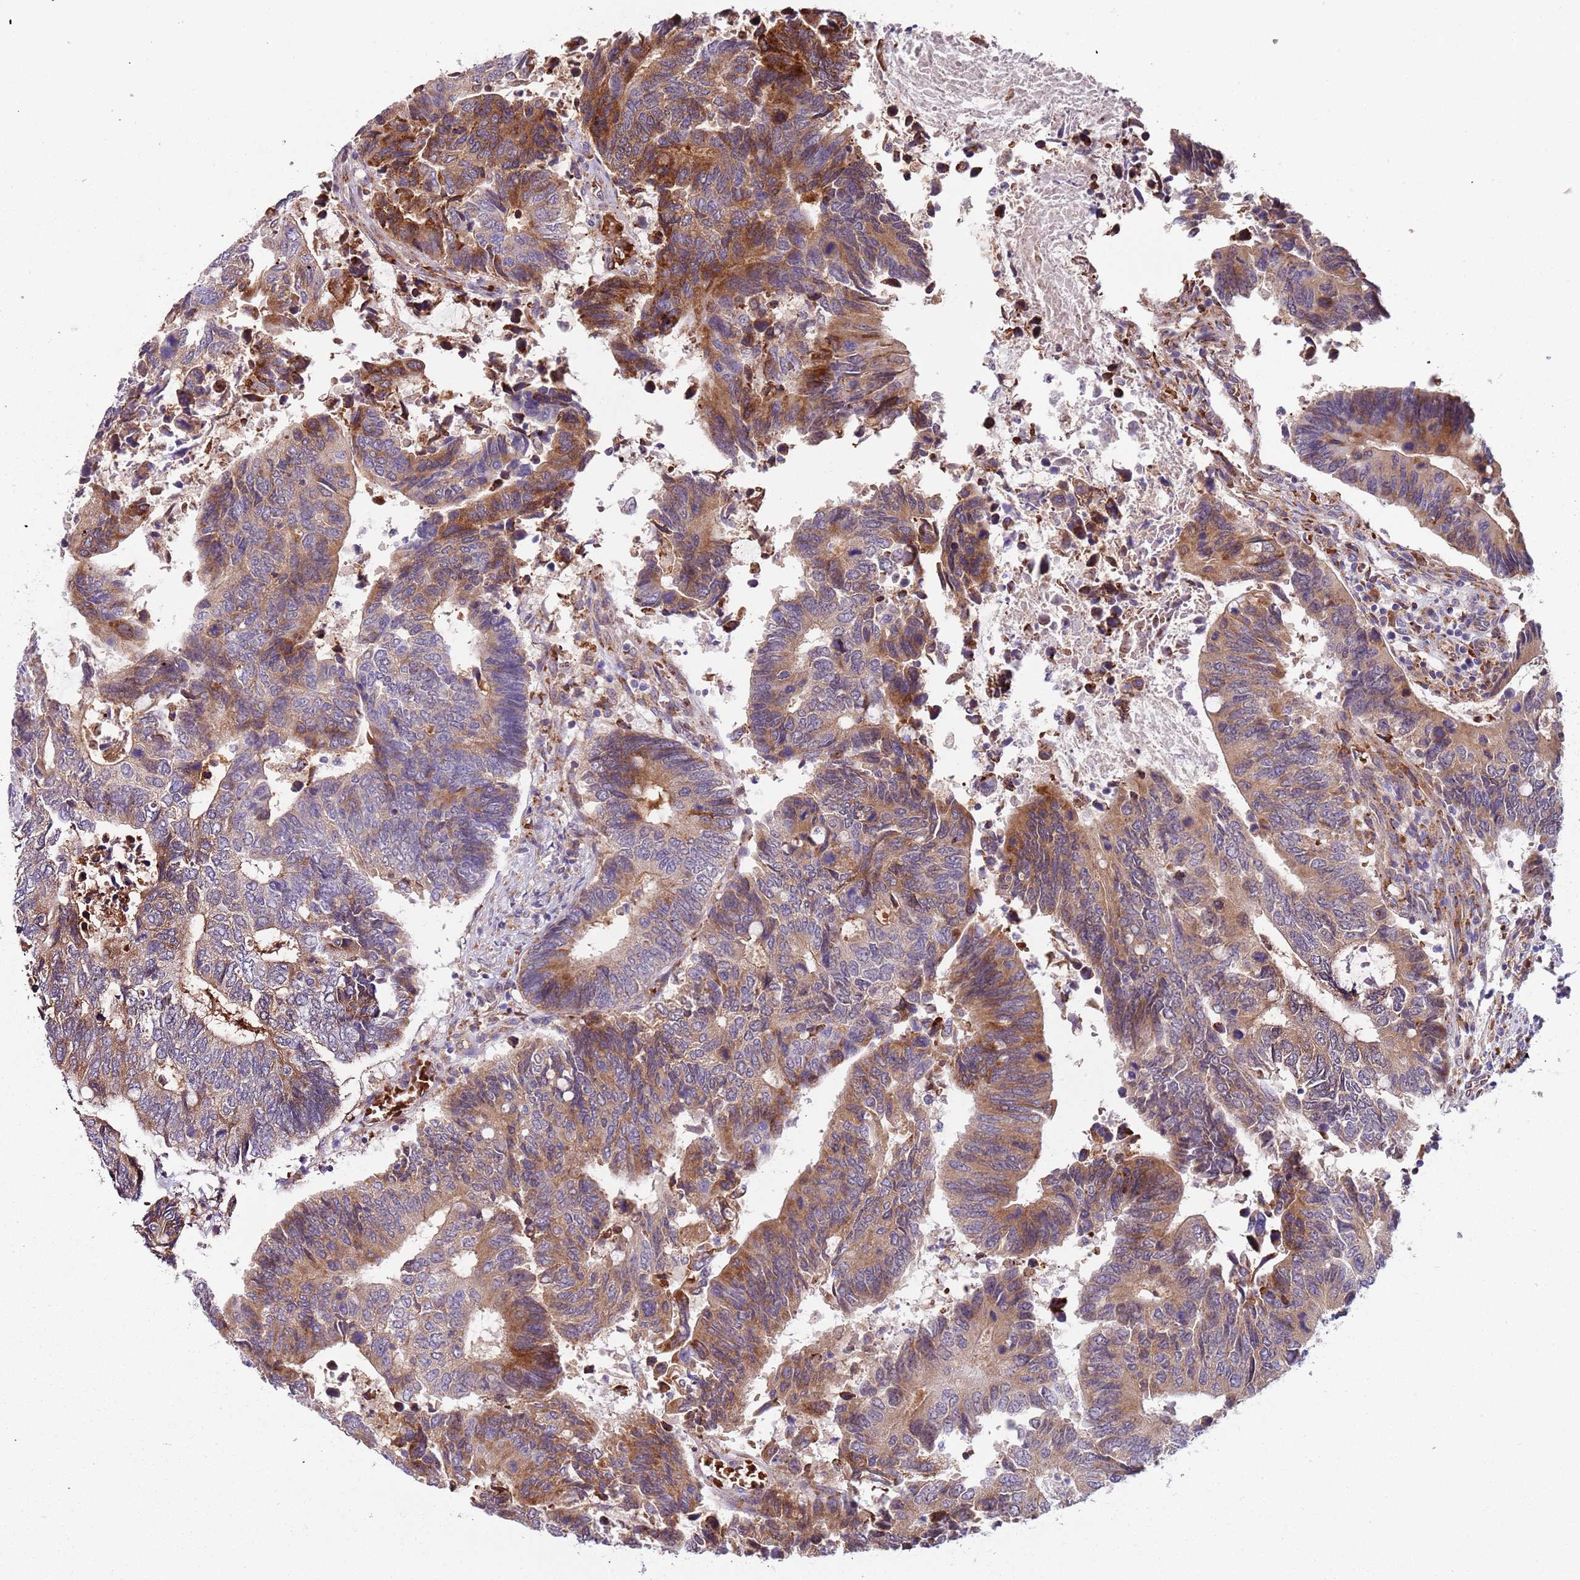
{"staining": {"intensity": "moderate", "quantity": ">75%", "location": "cytoplasmic/membranous"}, "tissue": "colorectal cancer", "cell_type": "Tumor cells", "image_type": "cancer", "snomed": [{"axis": "morphology", "description": "Adenocarcinoma, NOS"}, {"axis": "topography", "description": "Colon"}], "caption": "Tumor cells display moderate cytoplasmic/membranous positivity in about >75% of cells in adenocarcinoma (colorectal). Nuclei are stained in blue.", "gene": "VWCE", "patient": {"sex": "male", "age": 87}}